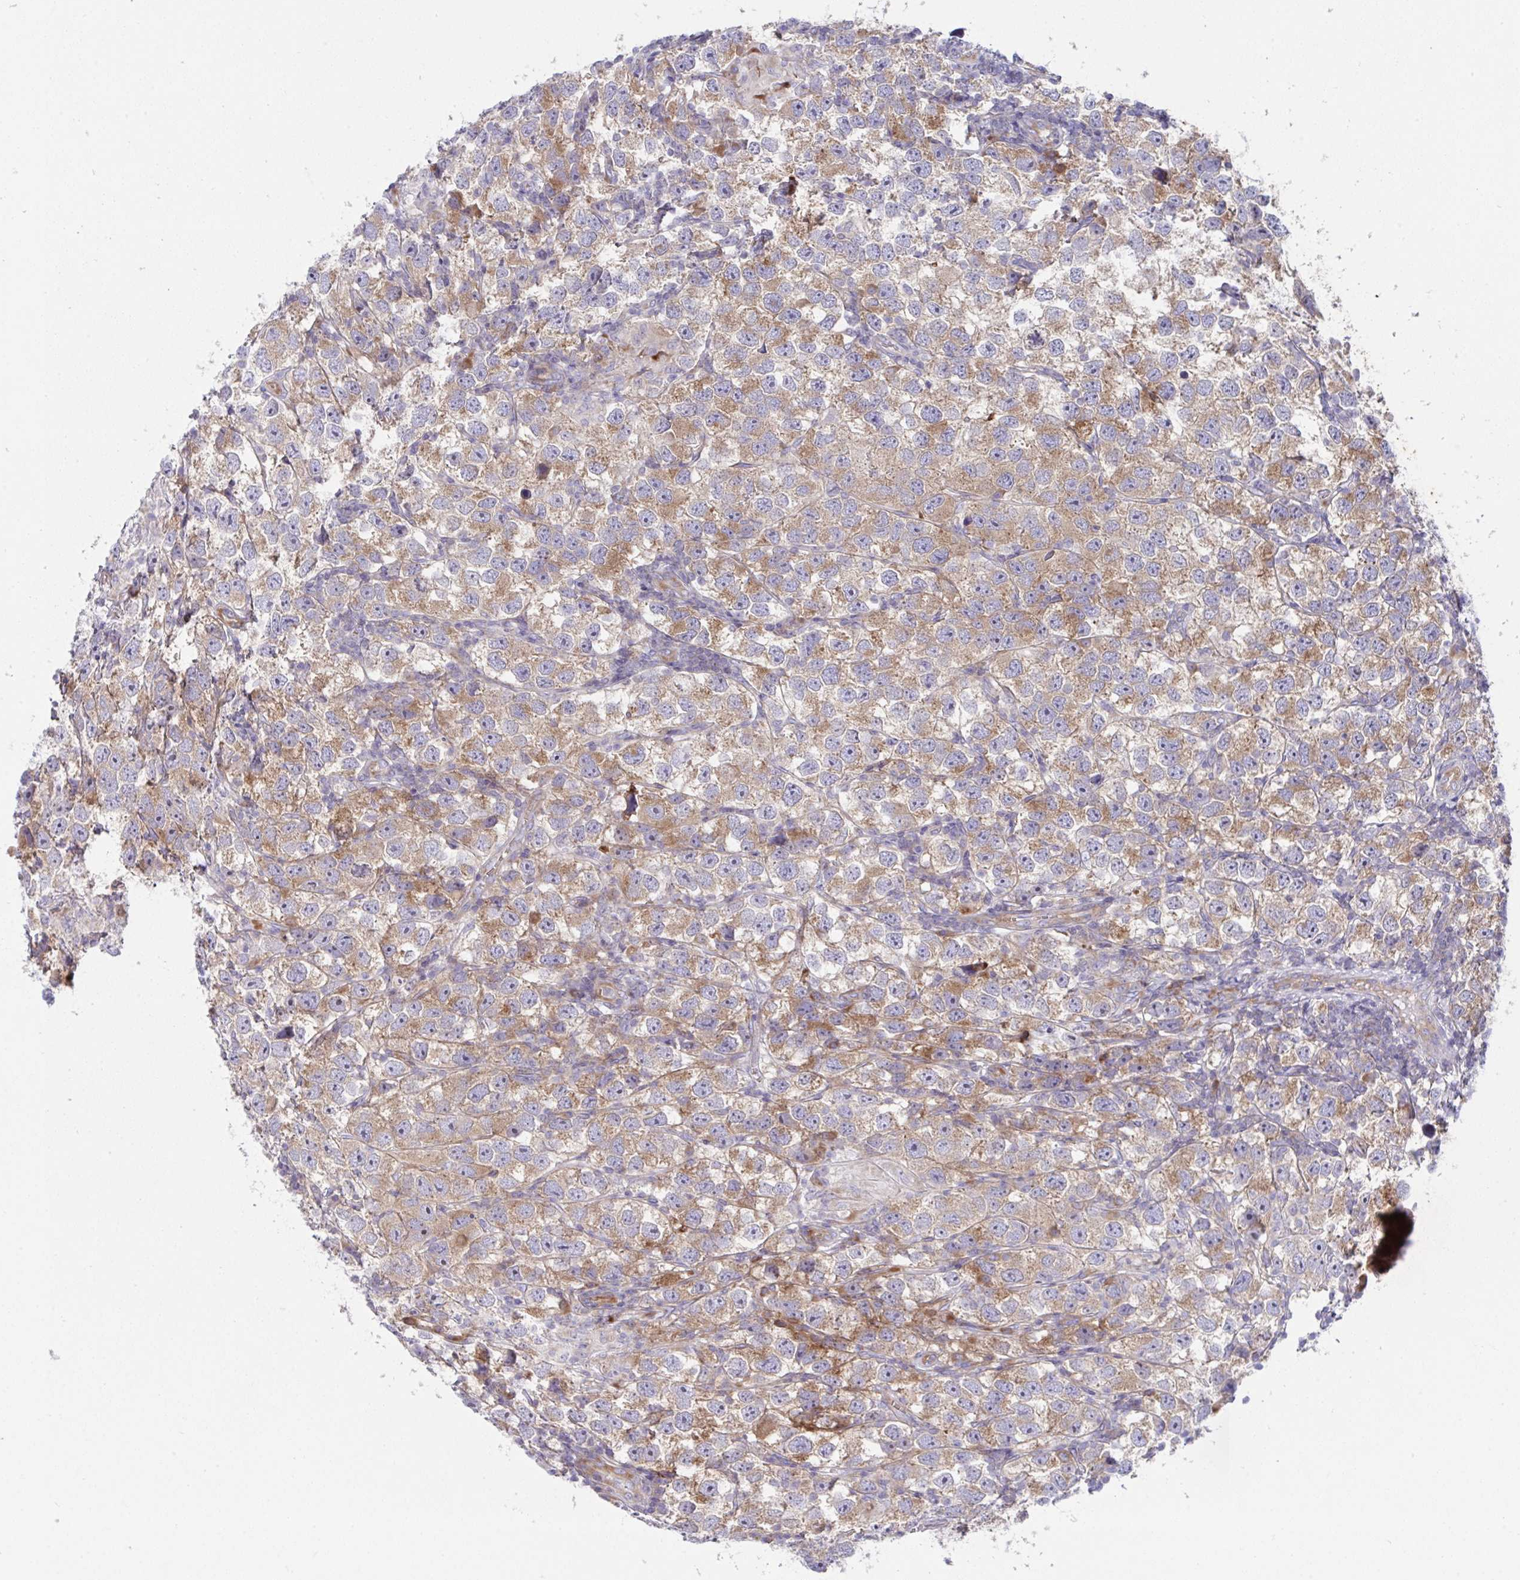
{"staining": {"intensity": "moderate", "quantity": "25%-75%", "location": "cytoplasmic/membranous"}, "tissue": "testis cancer", "cell_type": "Tumor cells", "image_type": "cancer", "snomed": [{"axis": "morphology", "description": "Seminoma, NOS"}, {"axis": "topography", "description": "Testis"}], "caption": "Testis cancer stained for a protein (brown) exhibits moderate cytoplasmic/membranous positive positivity in approximately 25%-75% of tumor cells.", "gene": "FAU", "patient": {"sex": "male", "age": 26}}